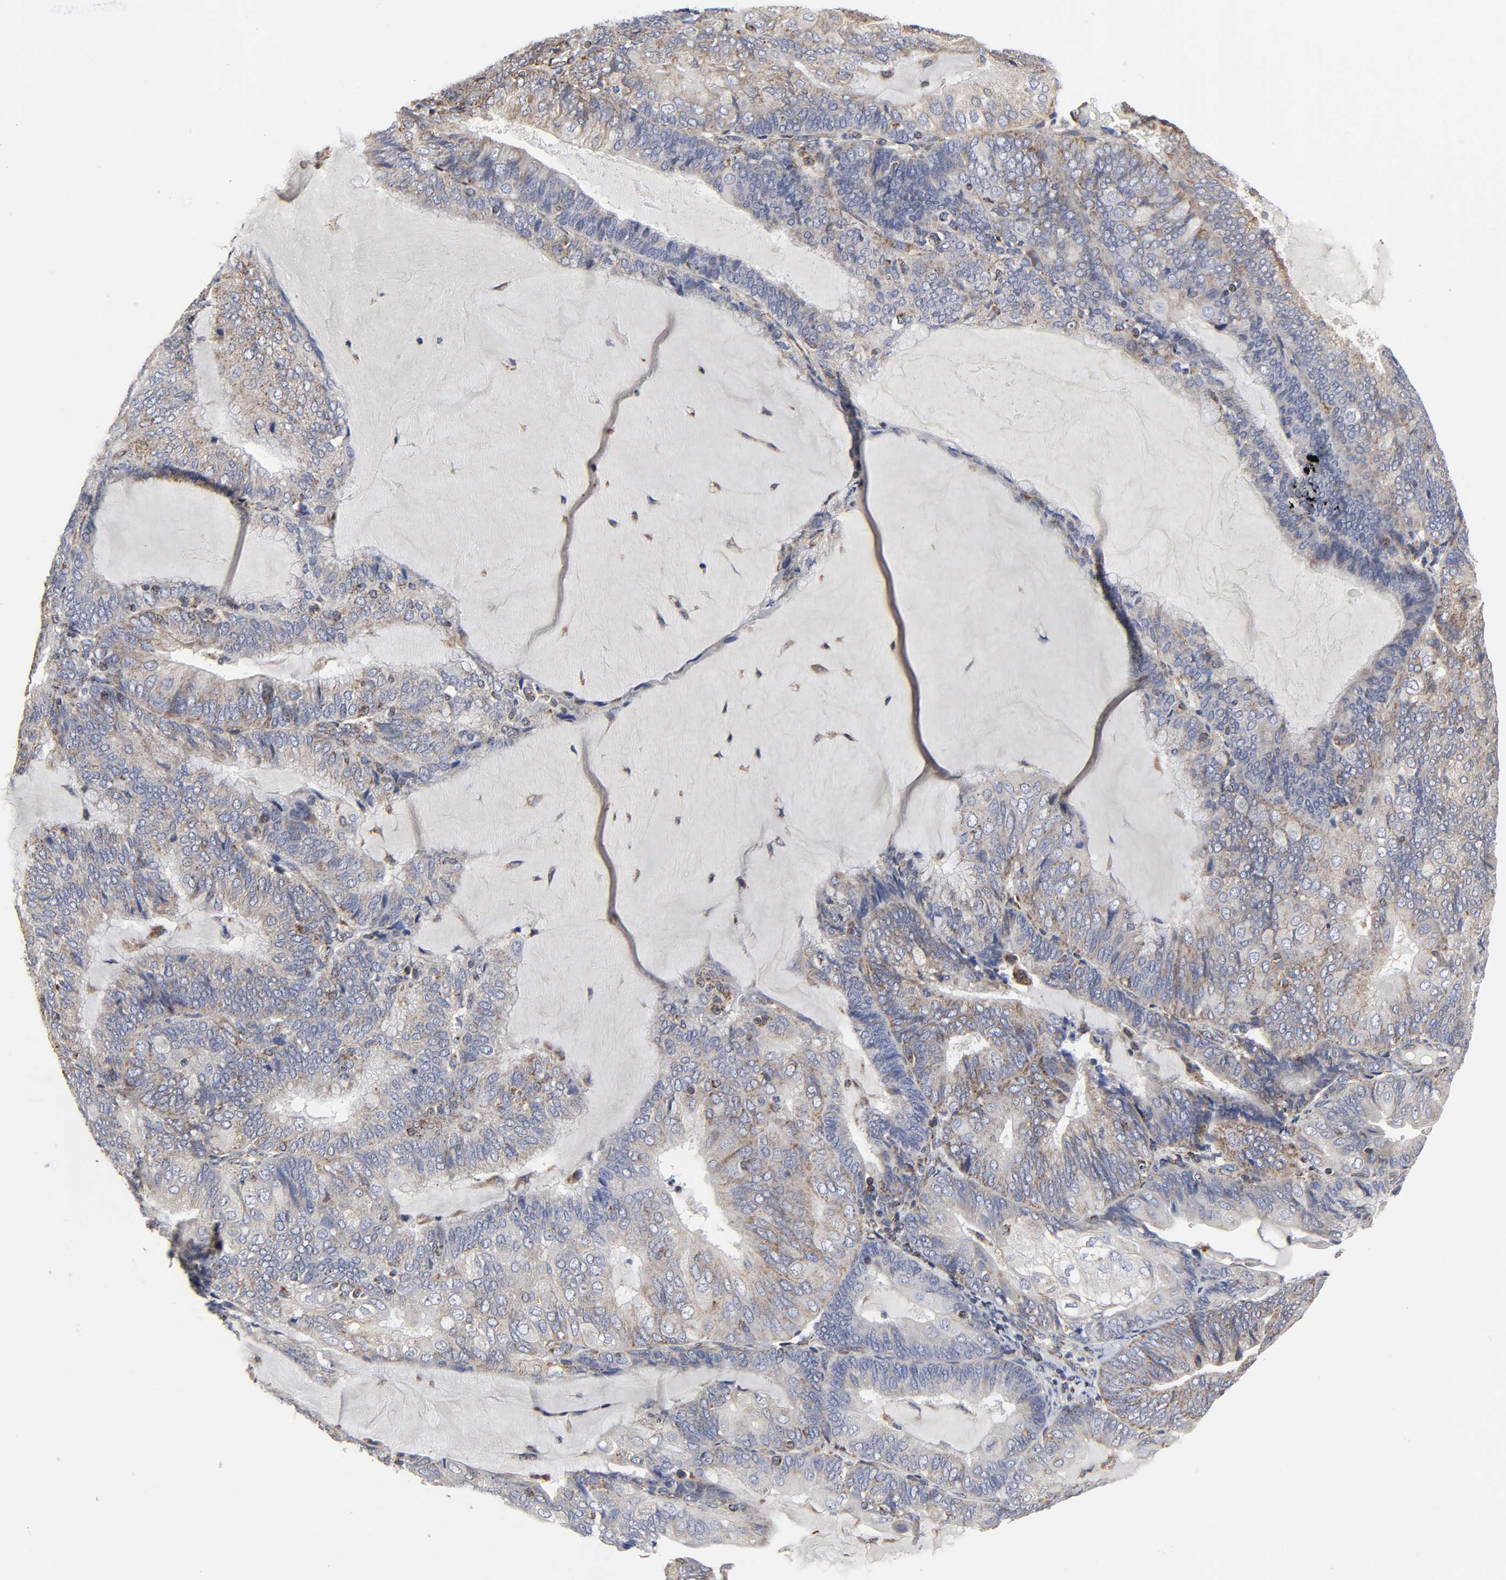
{"staining": {"intensity": "weak", "quantity": ">75%", "location": "cytoplasmic/membranous"}, "tissue": "endometrial cancer", "cell_type": "Tumor cells", "image_type": "cancer", "snomed": [{"axis": "morphology", "description": "Adenocarcinoma, NOS"}, {"axis": "topography", "description": "Endometrium"}], "caption": "An image of human endometrial adenocarcinoma stained for a protein displays weak cytoplasmic/membranous brown staining in tumor cells.", "gene": "COX6B1", "patient": {"sex": "female", "age": 81}}